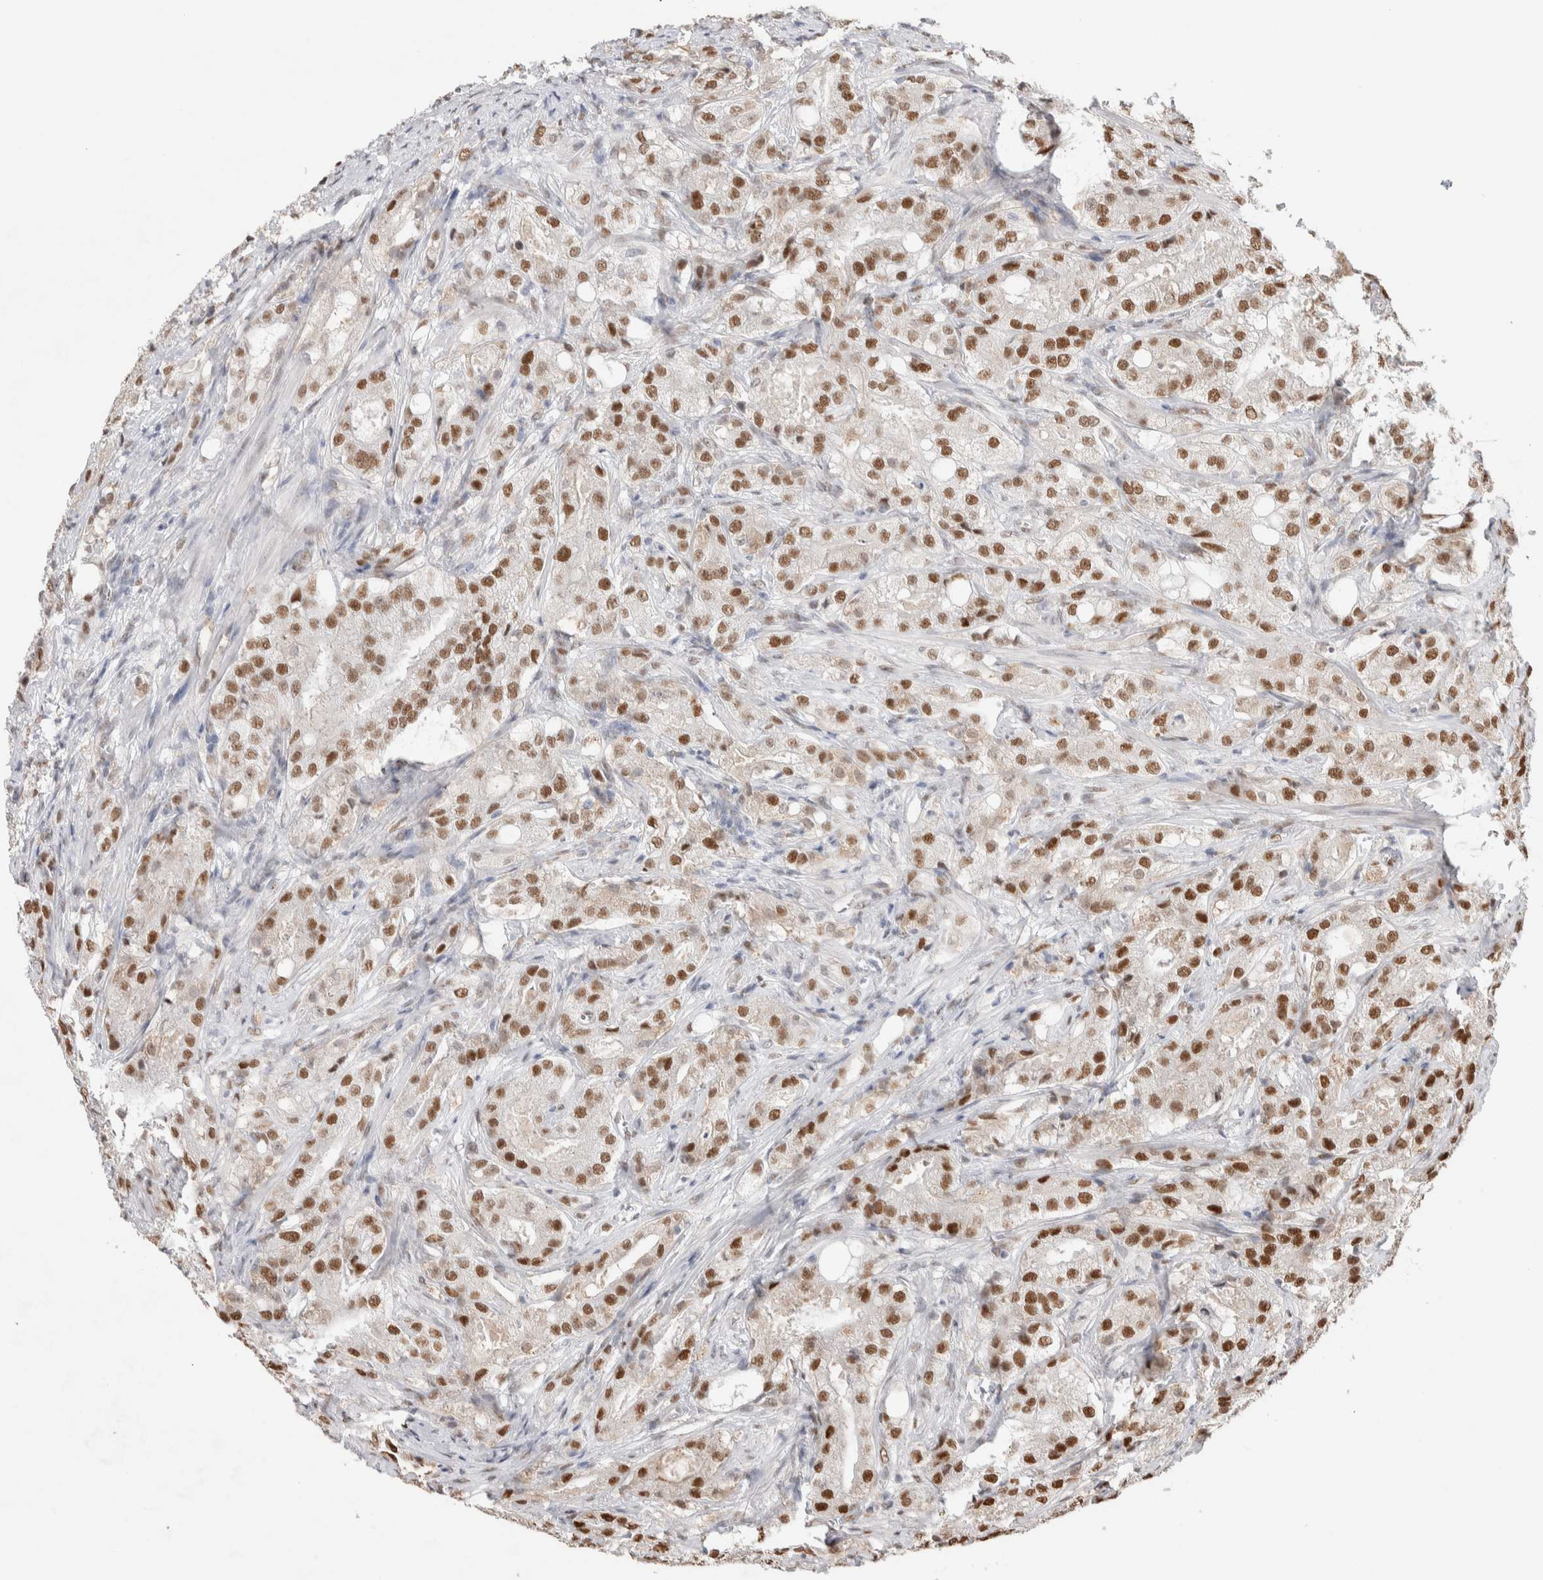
{"staining": {"intensity": "moderate", "quantity": ">75%", "location": "nuclear"}, "tissue": "prostate cancer", "cell_type": "Tumor cells", "image_type": "cancer", "snomed": [{"axis": "morphology", "description": "Adenocarcinoma, High grade"}, {"axis": "topography", "description": "Prostate"}], "caption": "Protein staining by immunohistochemistry (IHC) displays moderate nuclear expression in about >75% of tumor cells in prostate cancer (adenocarcinoma (high-grade)). The protein of interest is stained brown, and the nuclei are stained in blue (DAB (3,3'-diaminobenzidine) IHC with brightfield microscopy, high magnification).", "gene": "PRMT1", "patient": {"sex": "male", "age": 64}}